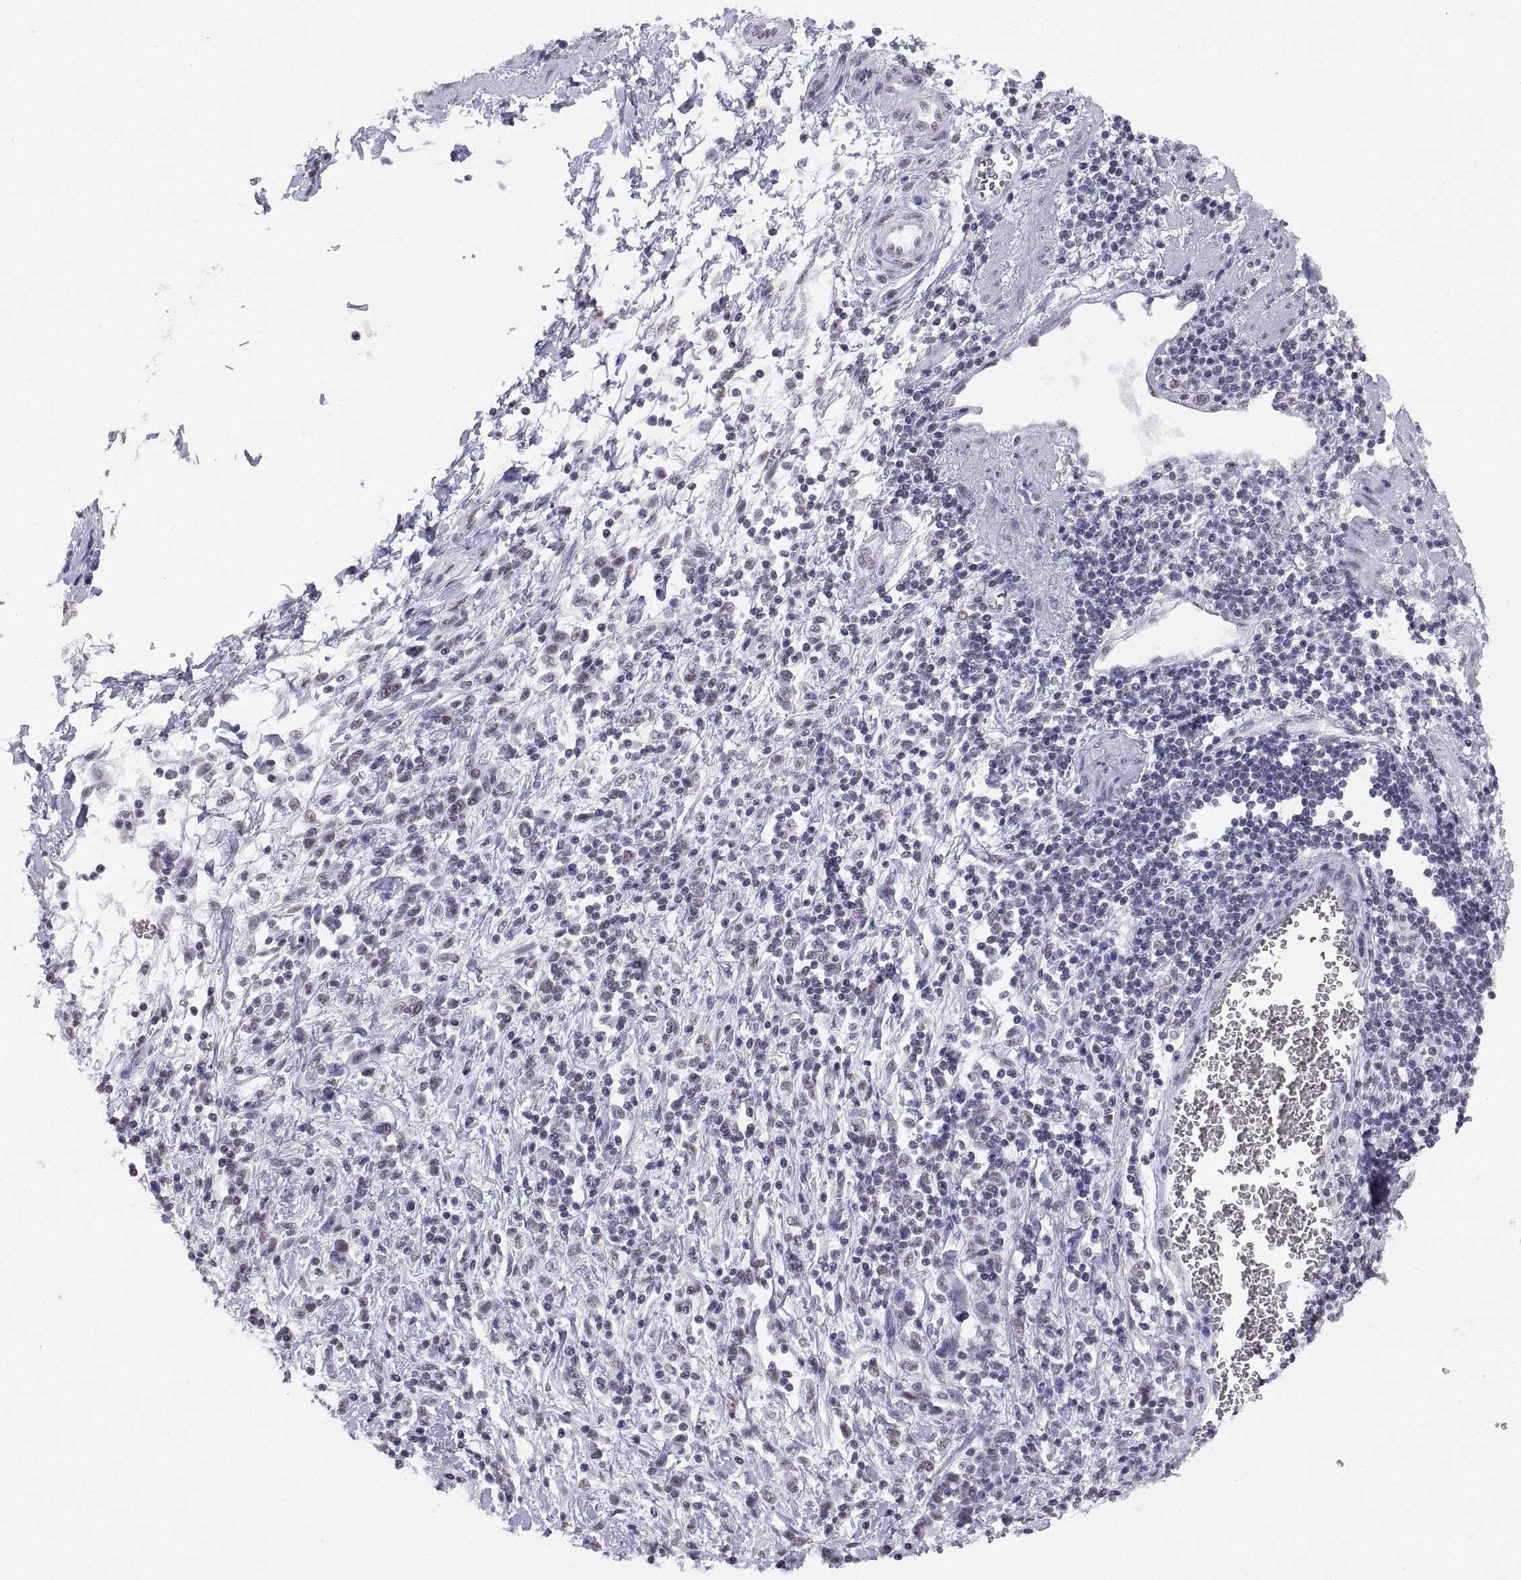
{"staining": {"intensity": "negative", "quantity": "none", "location": "none"}, "tissue": "stomach cancer", "cell_type": "Tumor cells", "image_type": "cancer", "snomed": [{"axis": "morphology", "description": "Adenocarcinoma, NOS"}, {"axis": "topography", "description": "Stomach"}], "caption": "Tumor cells show no significant positivity in adenocarcinoma (stomach).", "gene": "NEUROD6", "patient": {"sex": "female", "age": 57}}